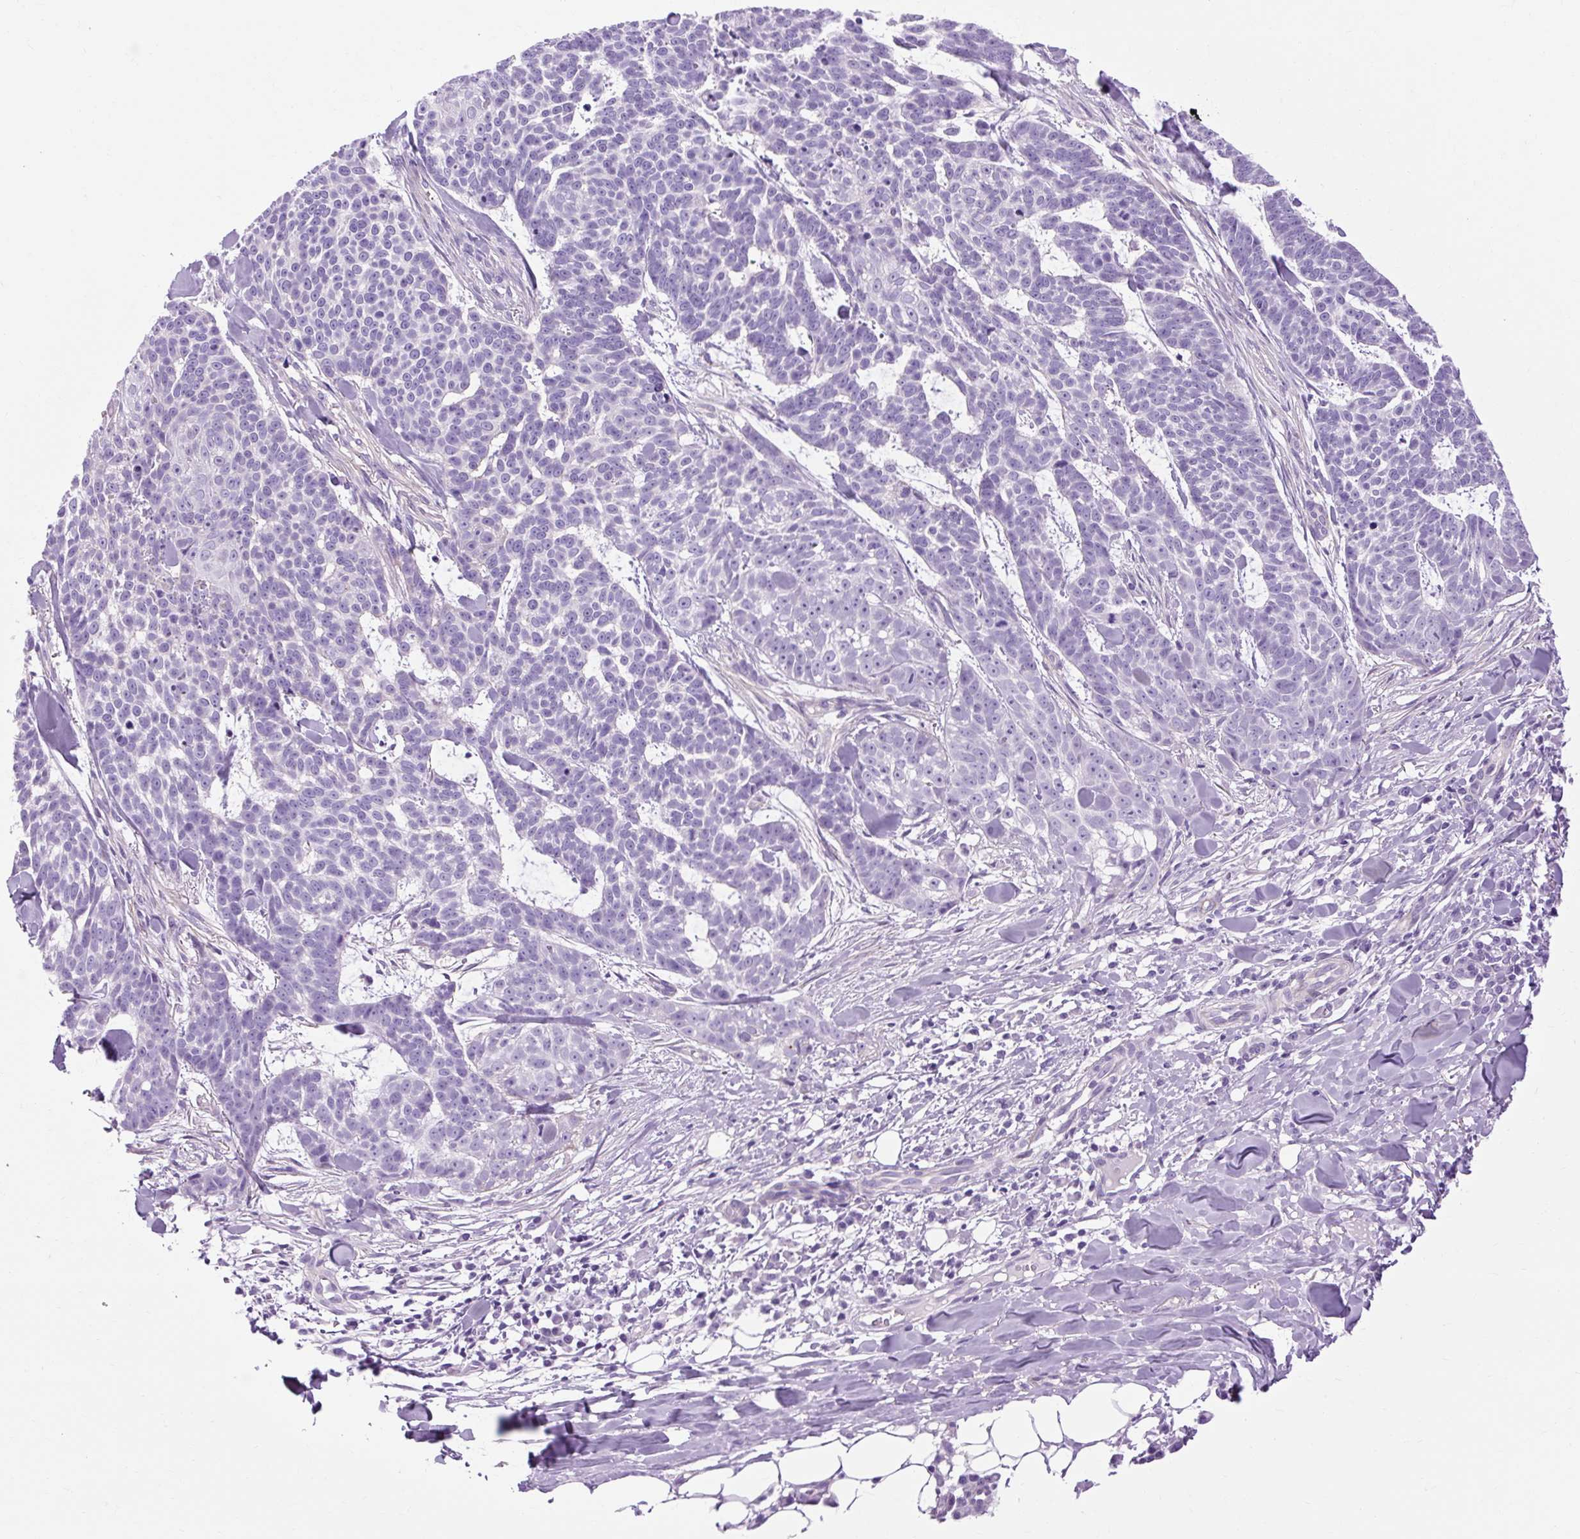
{"staining": {"intensity": "negative", "quantity": "none", "location": "none"}, "tissue": "skin cancer", "cell_type": "Tumor cells", "image_type": "cancer", "snomed": [{"axis": "morphology", "description": "Basal cell carcinoma"}, {"axis": "topography", "description": "Skin"}], "caption": "The immunohistochemistry photomicrograph has no significant staining in tumor cells of skin cancer (basal cell carcinoma) tissue.", "gene": "OOEP", "patient": {"sex": "female", "age": 93}}